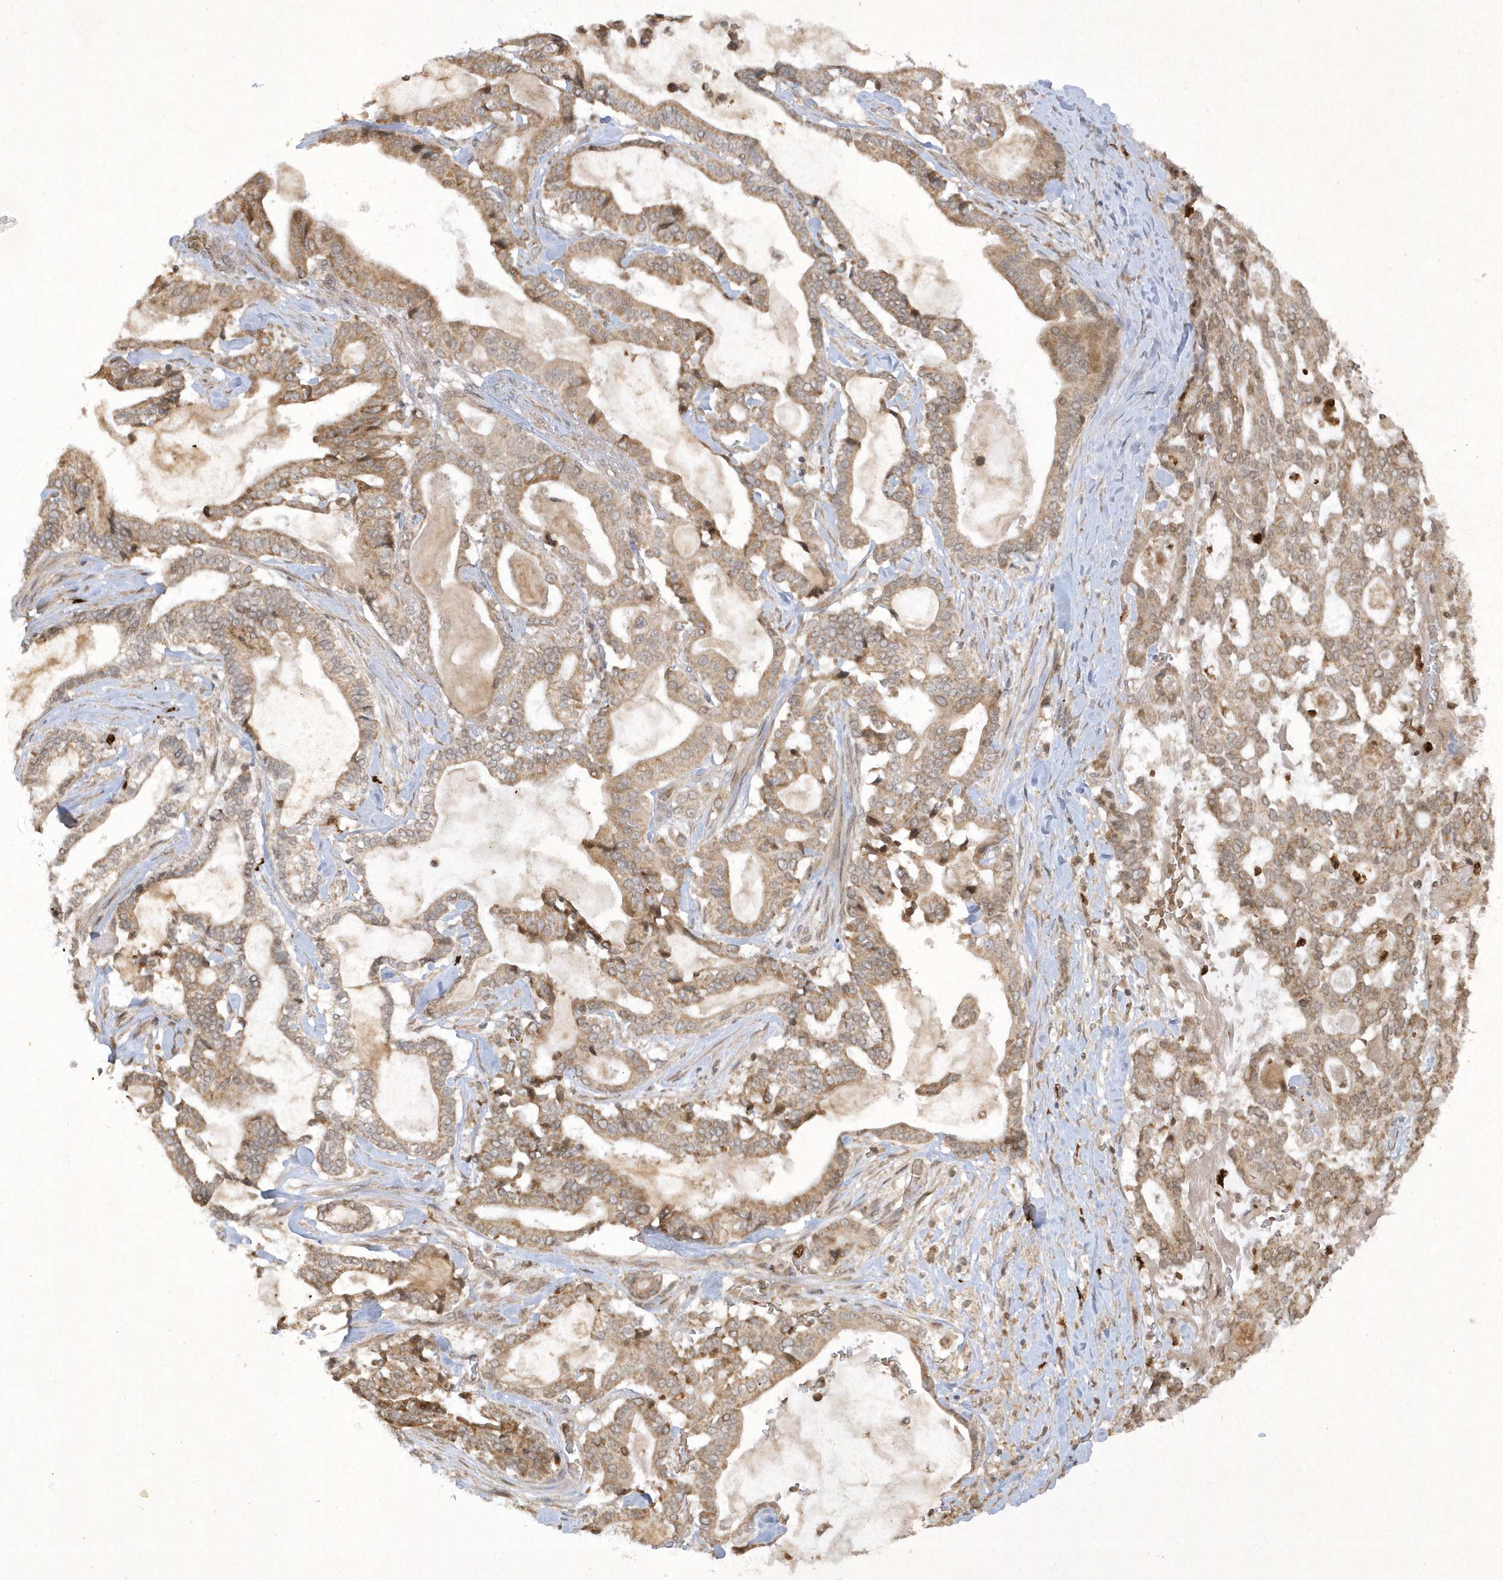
{"staining": {"intensity": "moderate", "quantity": ">75%", "location": "cytoplasmic/membranous"}, "tissue": "pancreatic cancer", "cell_type": "Tumor cells", "image_type": "cancer", "snomed": [{"axis": "morphology", "description": "Adenocarcinoma, NOS"}, {"axis": "topography", "description": "Pancreas"}], "caption": "Immunohistochemistry (DAB (3,3'-diaminobenzidine)) staining of human pancreatic cancer reveals moderate cytoplasmic/membranous protein expression in approximately >75% of tumor cells.", "gene": "ZNF213", "patient": {"sex": "male", "age": 63}}